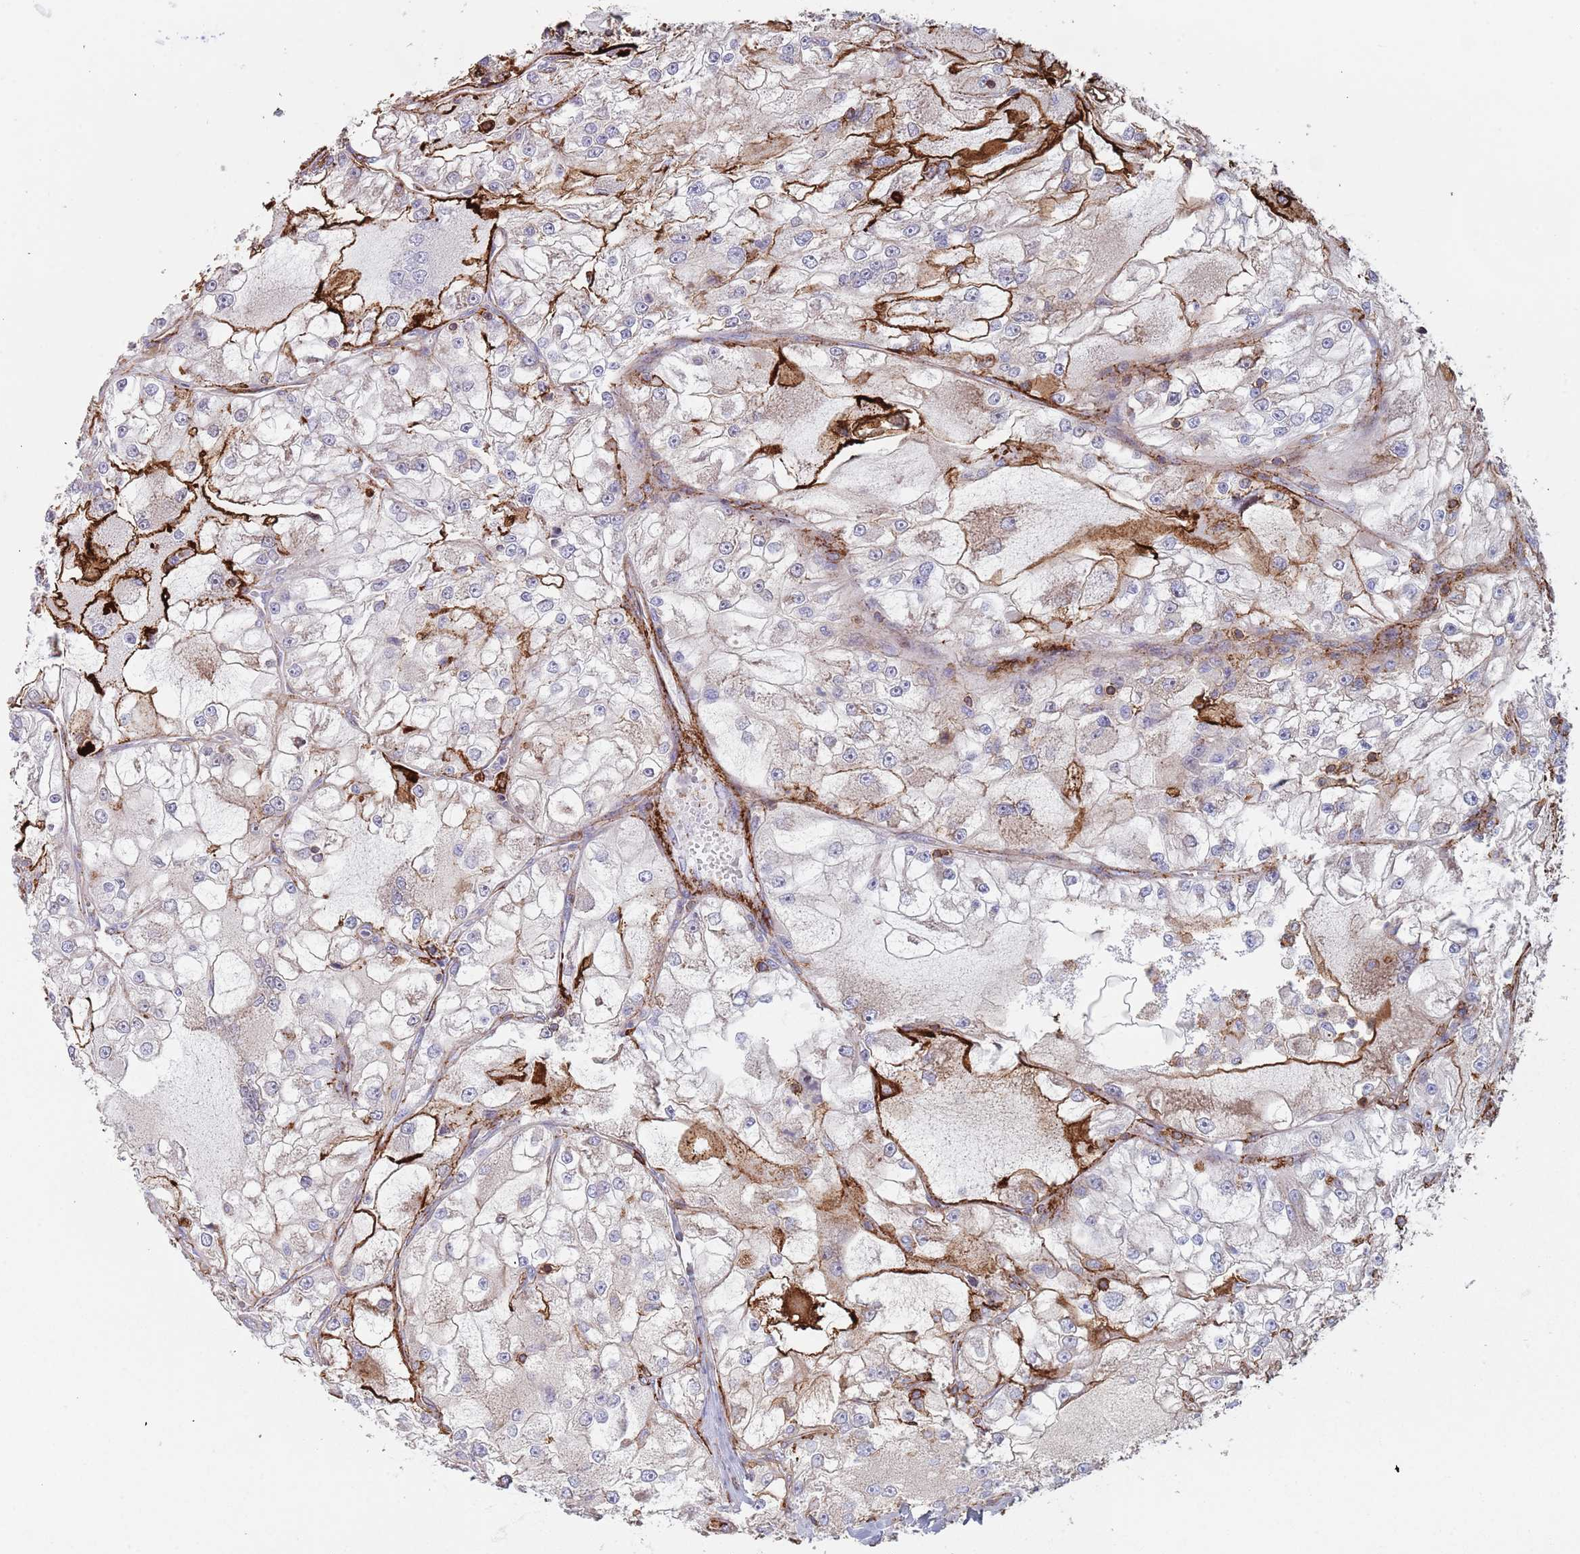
{"staining": {"intensity": "weak", "quantity": "<25%", "location": "cytoplasmic/membranous"}, "tissue": "renal cancer", "cell_type": "Tumor cells", "image_type": "cancer", "snomed": [{"axis": "morphology", "description": "Adenocarcinoma, NOS"}, {"axis": "topography", "description": "Kidney"}], "caption": "Renal cancer stained for a protein using immunohistochemistry (IHC) exhibits no expression tumor cells.", "gene": "RNF144A", "patient": {"sex": "female", "age": 72}}